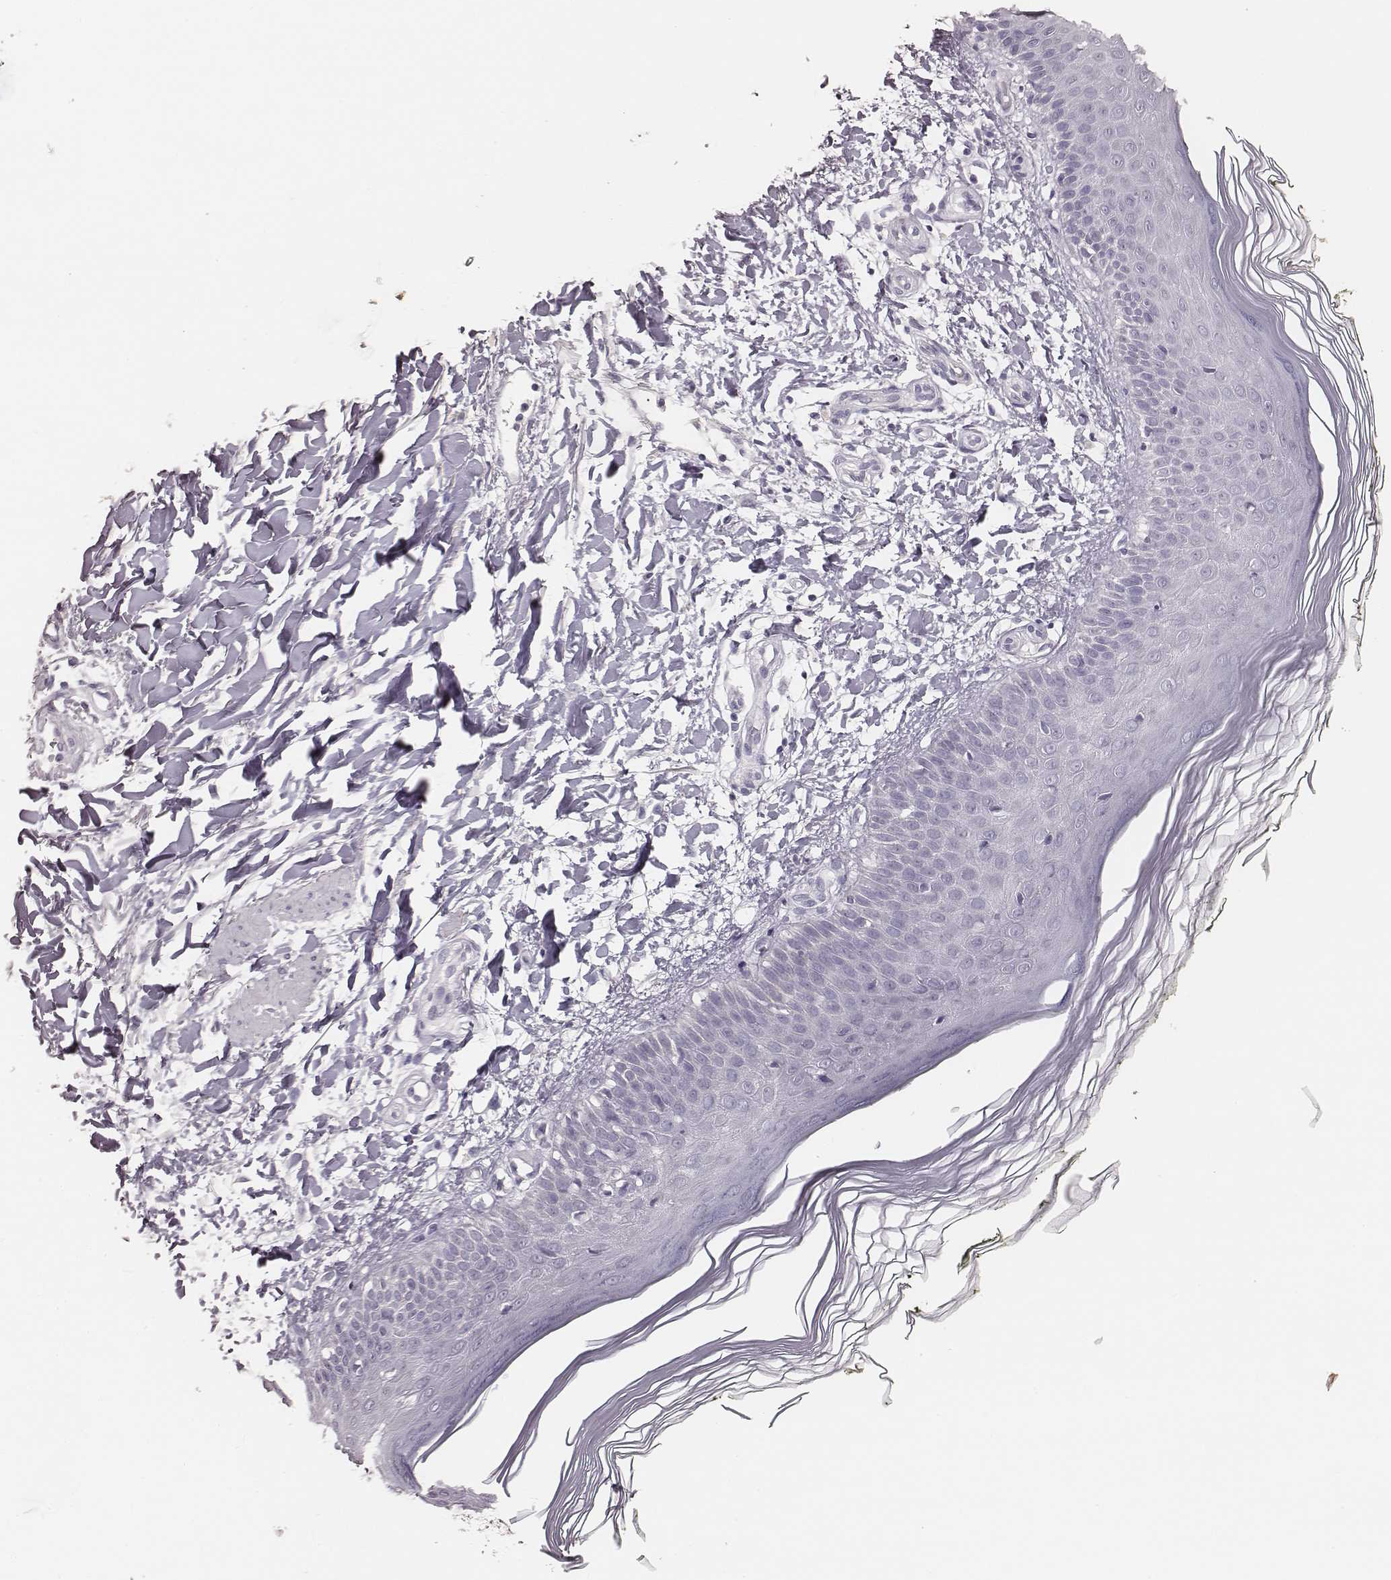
{"staining": {"intensity": "negative", "quantity": "none", "location": "none"}, "tissue": "skin", "cell_type": "Fibroblasts", "image_type": "normal", "snomed": [{"axis": "morphology", "description": "Normal tissue, NOS"}, {"axis": "topography", "description": "Skin"}], "caption": "Immunohistochemistry of benign skin displays no positivity in fibroblasts.", "gene": "MYH6", "patient": {"sex": "female", "age": 62}}